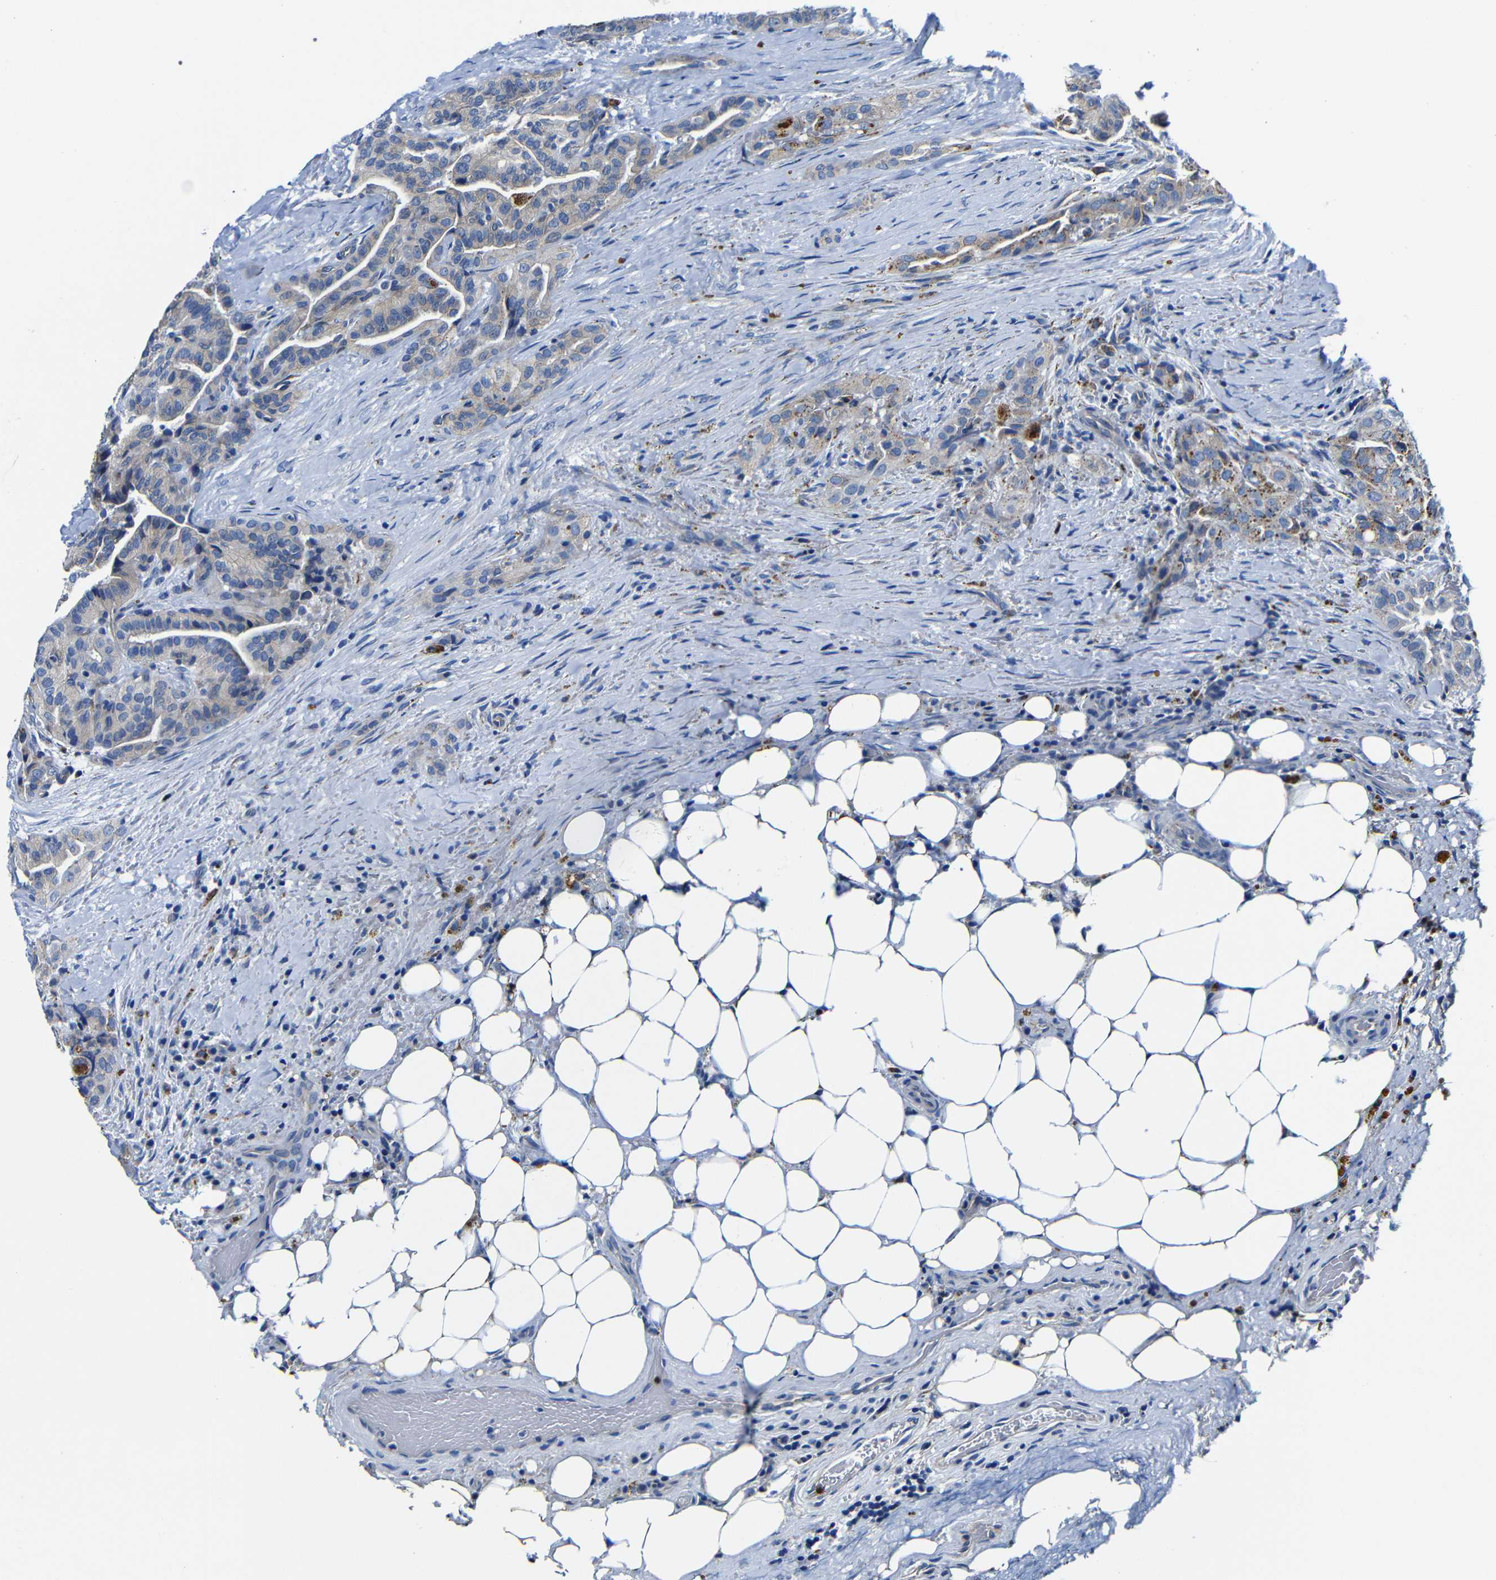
{"staining": {"intensity": "weak", "quantity": "25%-75%", "location": "cytoplasmic/membranous"}, "tissue": "thyroid cancer", "cell_type": "Tumor cells", "image_type": "cancer", "snomed": [{"axis": "morphology", "description": "Papillary adenocarcinoma, NOS"}, {"axis": "topography", "description": "Thyroid gland"}], "caption": "Thyroid papillary adenocarcinoma stained for a protein (brown) exhibits weak cytoplasmic/membranous positive staining in about 25%-75% of tumor cells.", "gene": "GIMAP2", "patient": {"sex": "male", "age": 77}}